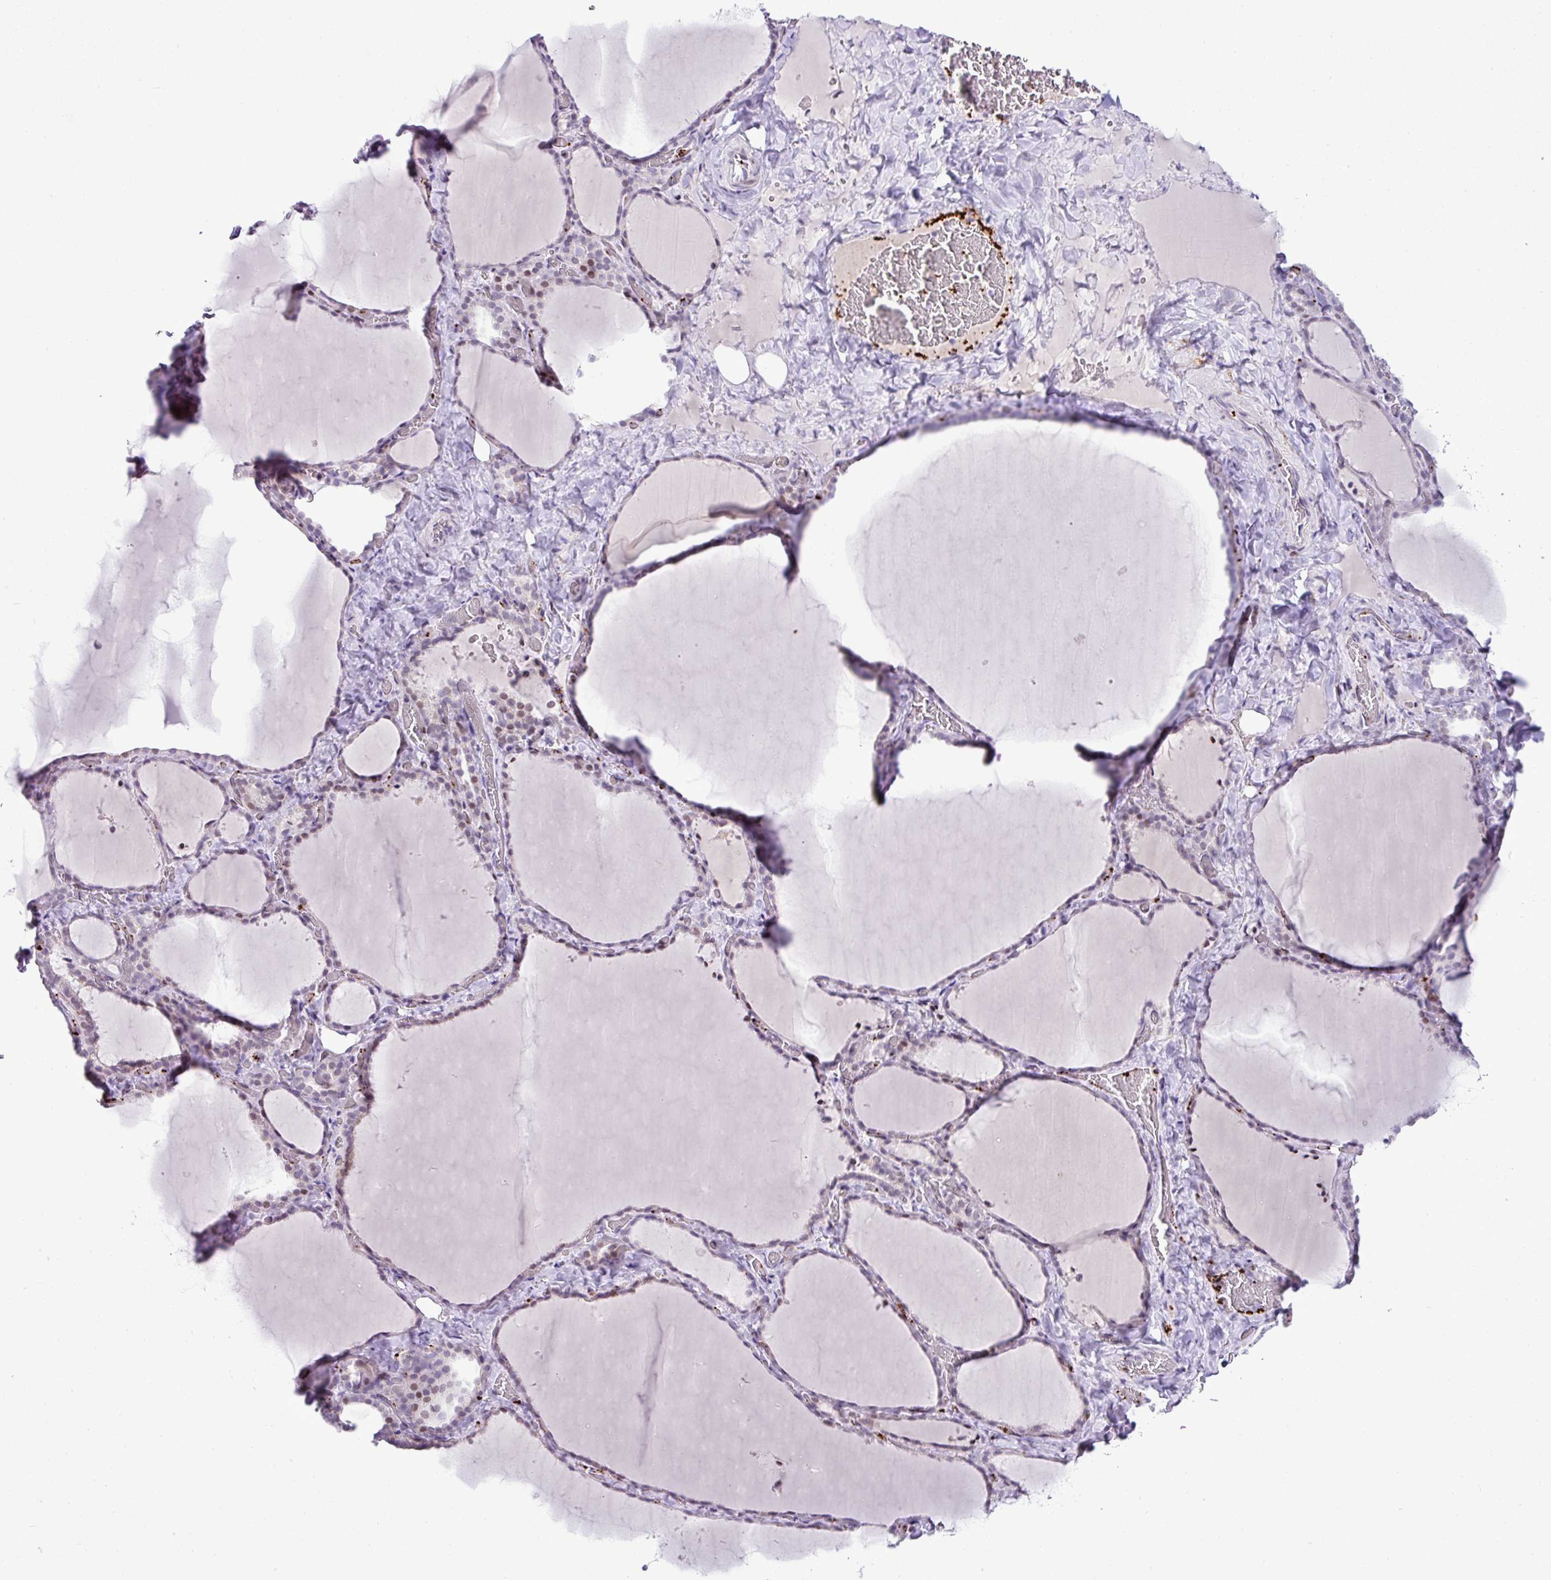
{"staining": {"intensity": "weak", "quantity": "25%-75%", "location": "nuclear"}, "tissue": "thyroid gland", "cell_type": "Glandular cells", "image_type": "normal", "snomed": [{"axis": "morphology", "description": "Normal tissue, NOS"}, {"axis": "topography", "description": "Thyroid gland"}], "caption": "Protein expression analysis of unremarkable thyroid gland displays weak nuclear positivity in approximately 25%-75% of glandular cells. Nuclei are stained in blue.", "gene": "CMTM5", "patient": {"sex": "female", "age": 22}}